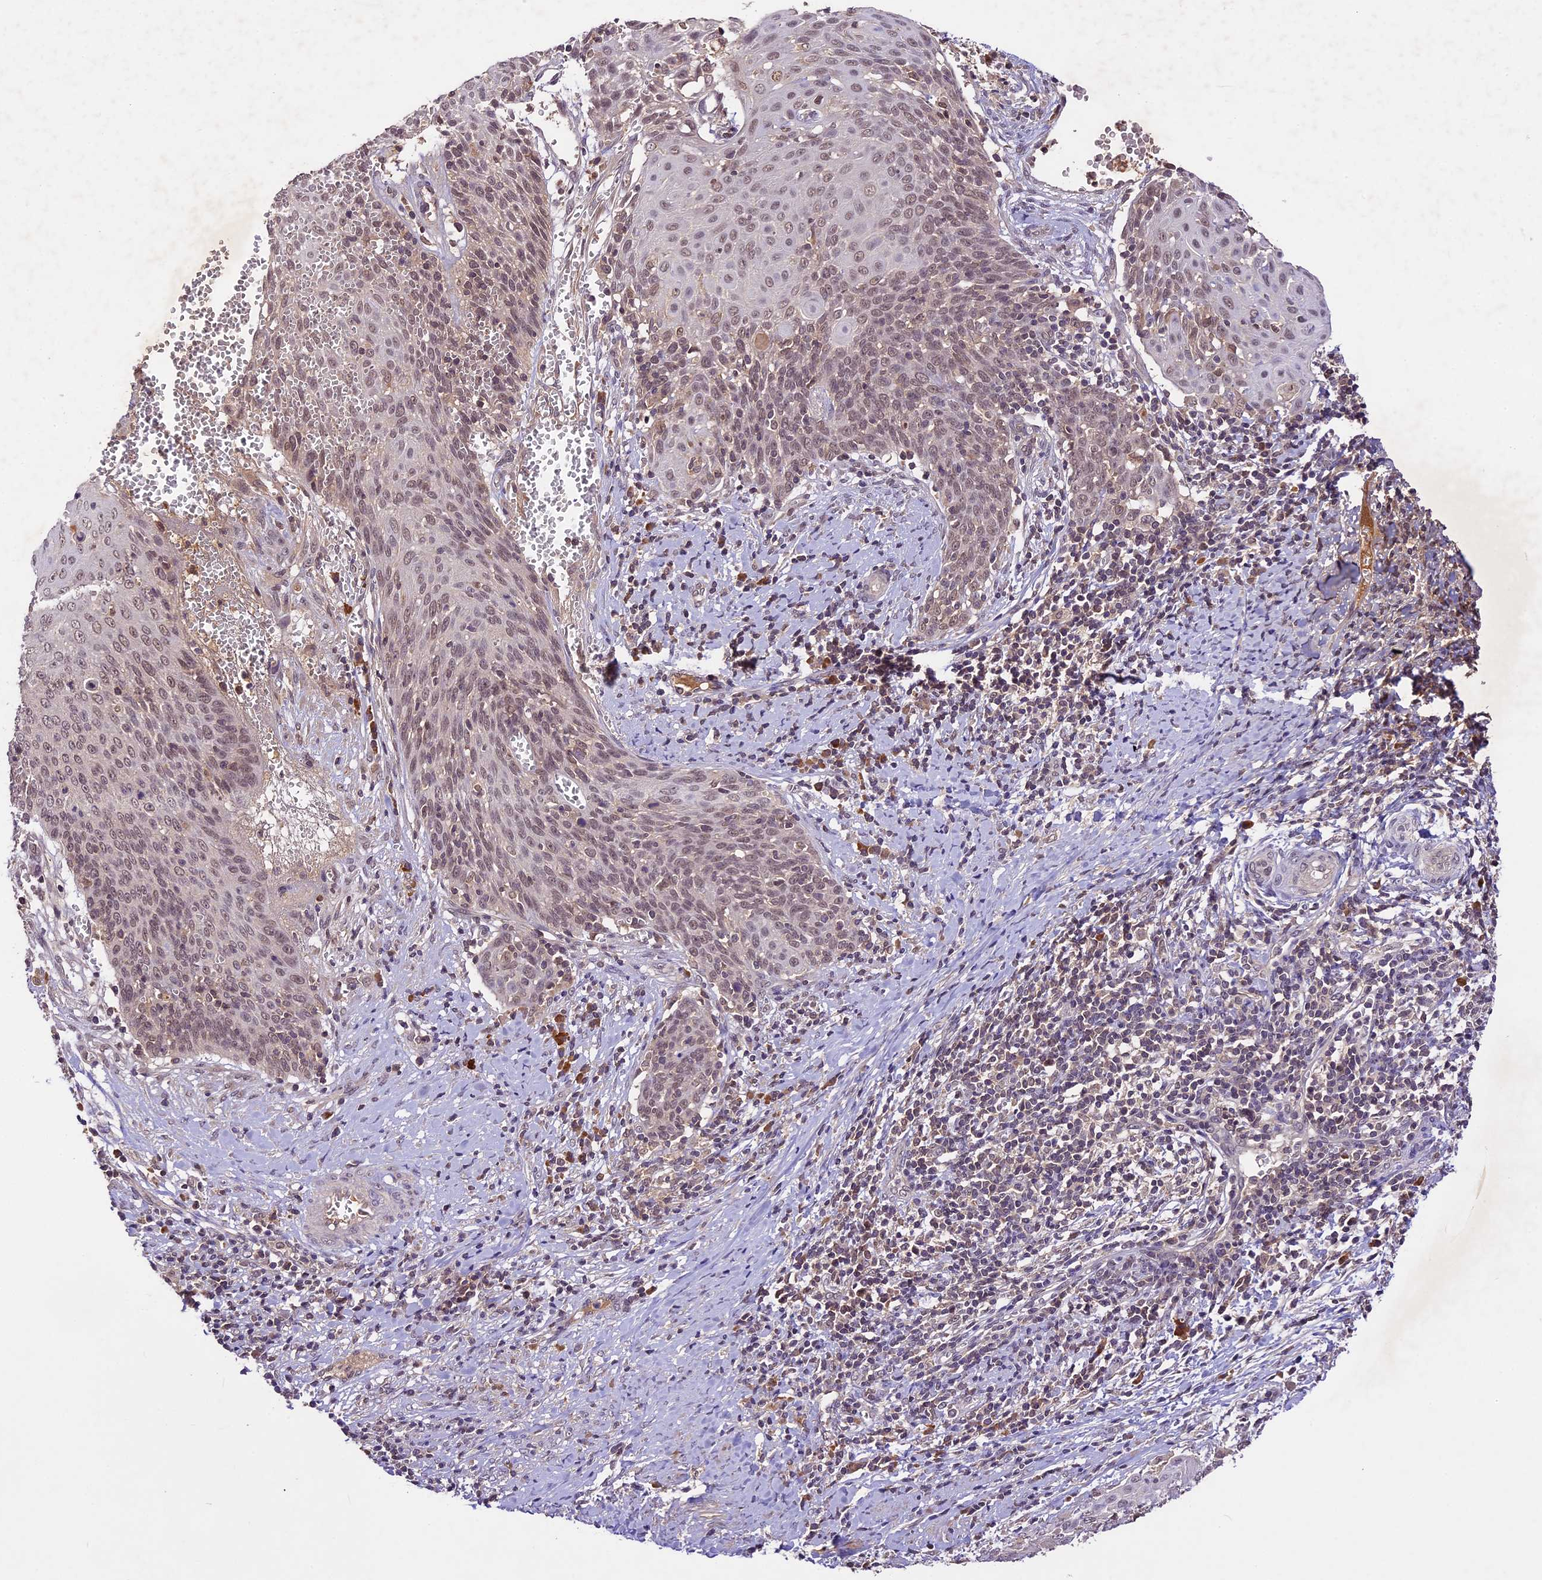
{"staining": {"intensity": "weak", "quantity": ">75%", "location": "nuclear"}, "tissue": "cervical cancer", "cell_type": "Tumor cells", "image_type": "cancer", "snomed": [{"axis": "morphology", "description": "Squamous cell carcinoma, NOS"}, {"axis": "topography", "description": "Cervix"}], "caption": "Brown immunohistochemical staining in cervical cancer shows weak nuclear positivity in about >75% of tumor cells.", "gene": "ATP10A", "patient": {"sex": "female", "age": 39}}